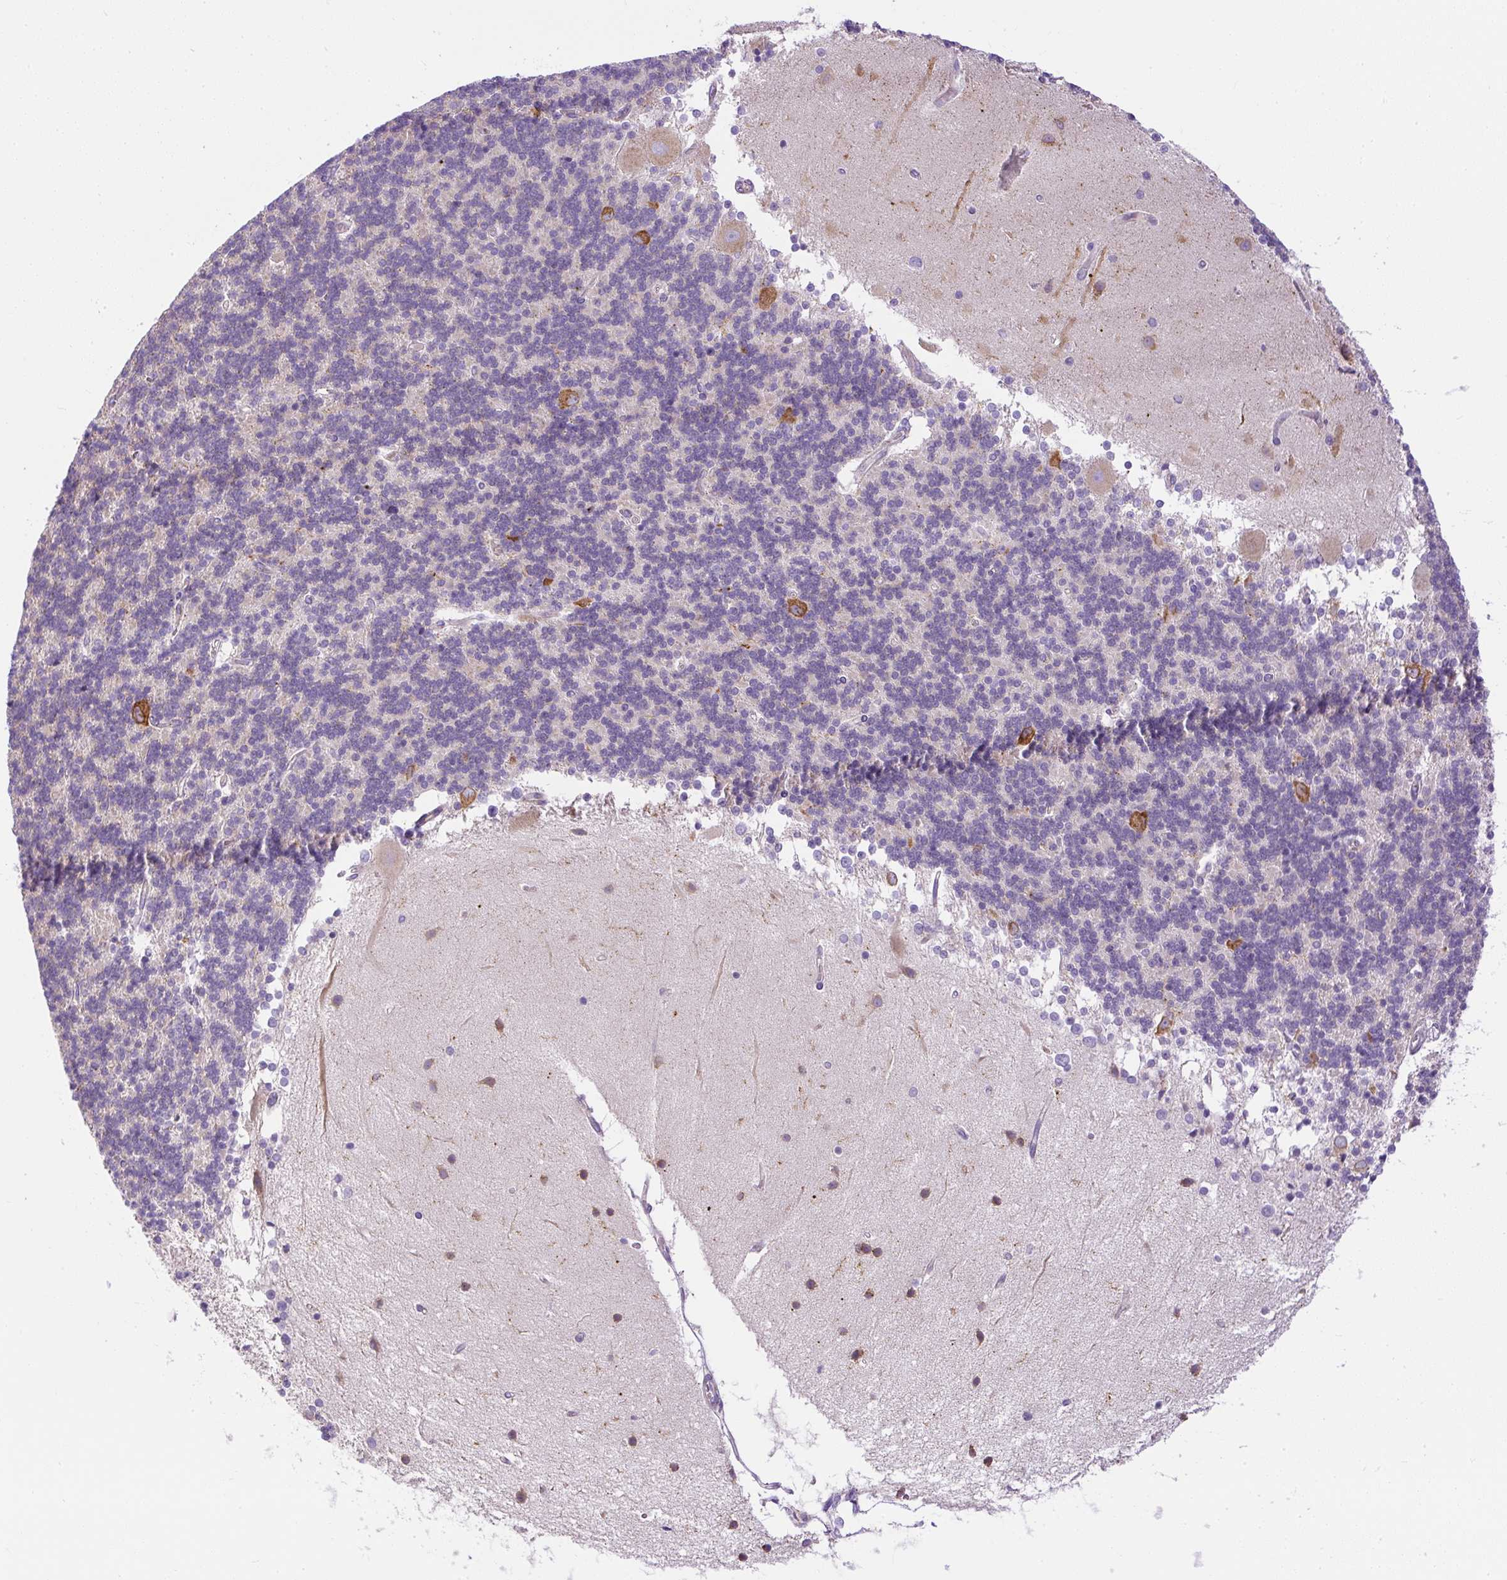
{"staining": {"intensity": "negative", "quantity": "none", "location": "none"}, "tissue": "cerebellum", "cell_type": "Cells in granular layer", "image_type": "normal", "snomed": [{"axis": "morphology", "description": "Normal tissue, NOS"}, {"axis": "topography", "description": "Cerebellum"}], "caption": "Cells in granular layer are negative for protein expression in unremarkable human cerebellum.", "gene": "CFAP47", "patient": {"sex": "female", "age": 54}}